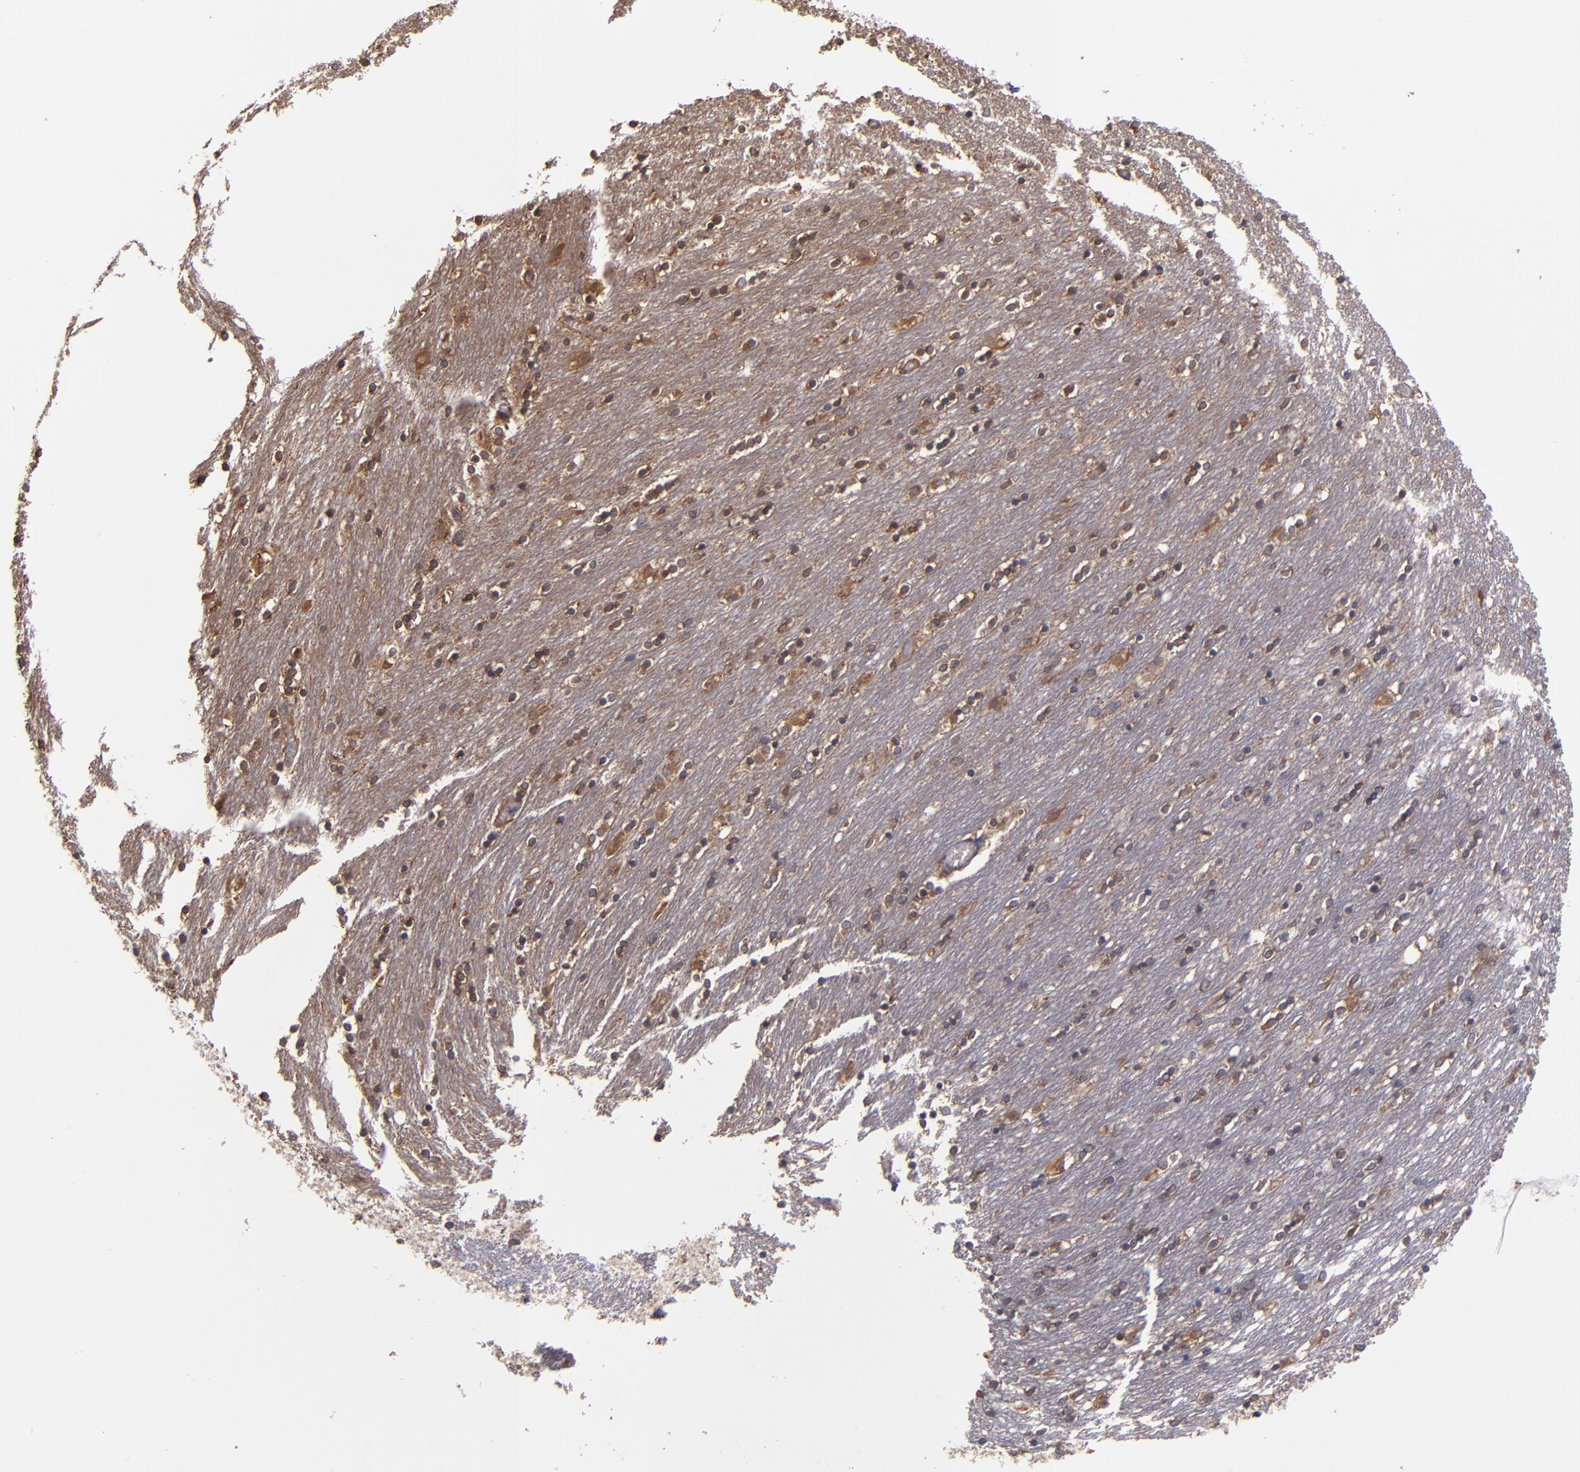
{"staining": {"intensity": "moderate", "quantity": "<25%", "location": "cytoplasmic/membranous"}, "tissue": "caudate", "cell_type": "Glial cells", "image_type": "normal", "snomed": [{"axis": "morphology", "description": "Normal tissue, NOS"}, {"axis": "topography", "description": "Lateral ventricle wall"}], "caption": "This histopathology image shows immunohistochemistry staining of unremarkable human caudate, with low moderate cytoplasmic/membranous positivity in approximately <25% of glial cells.", "gene": "CARS1", "patient": {"sex": "female", "age": 54}}